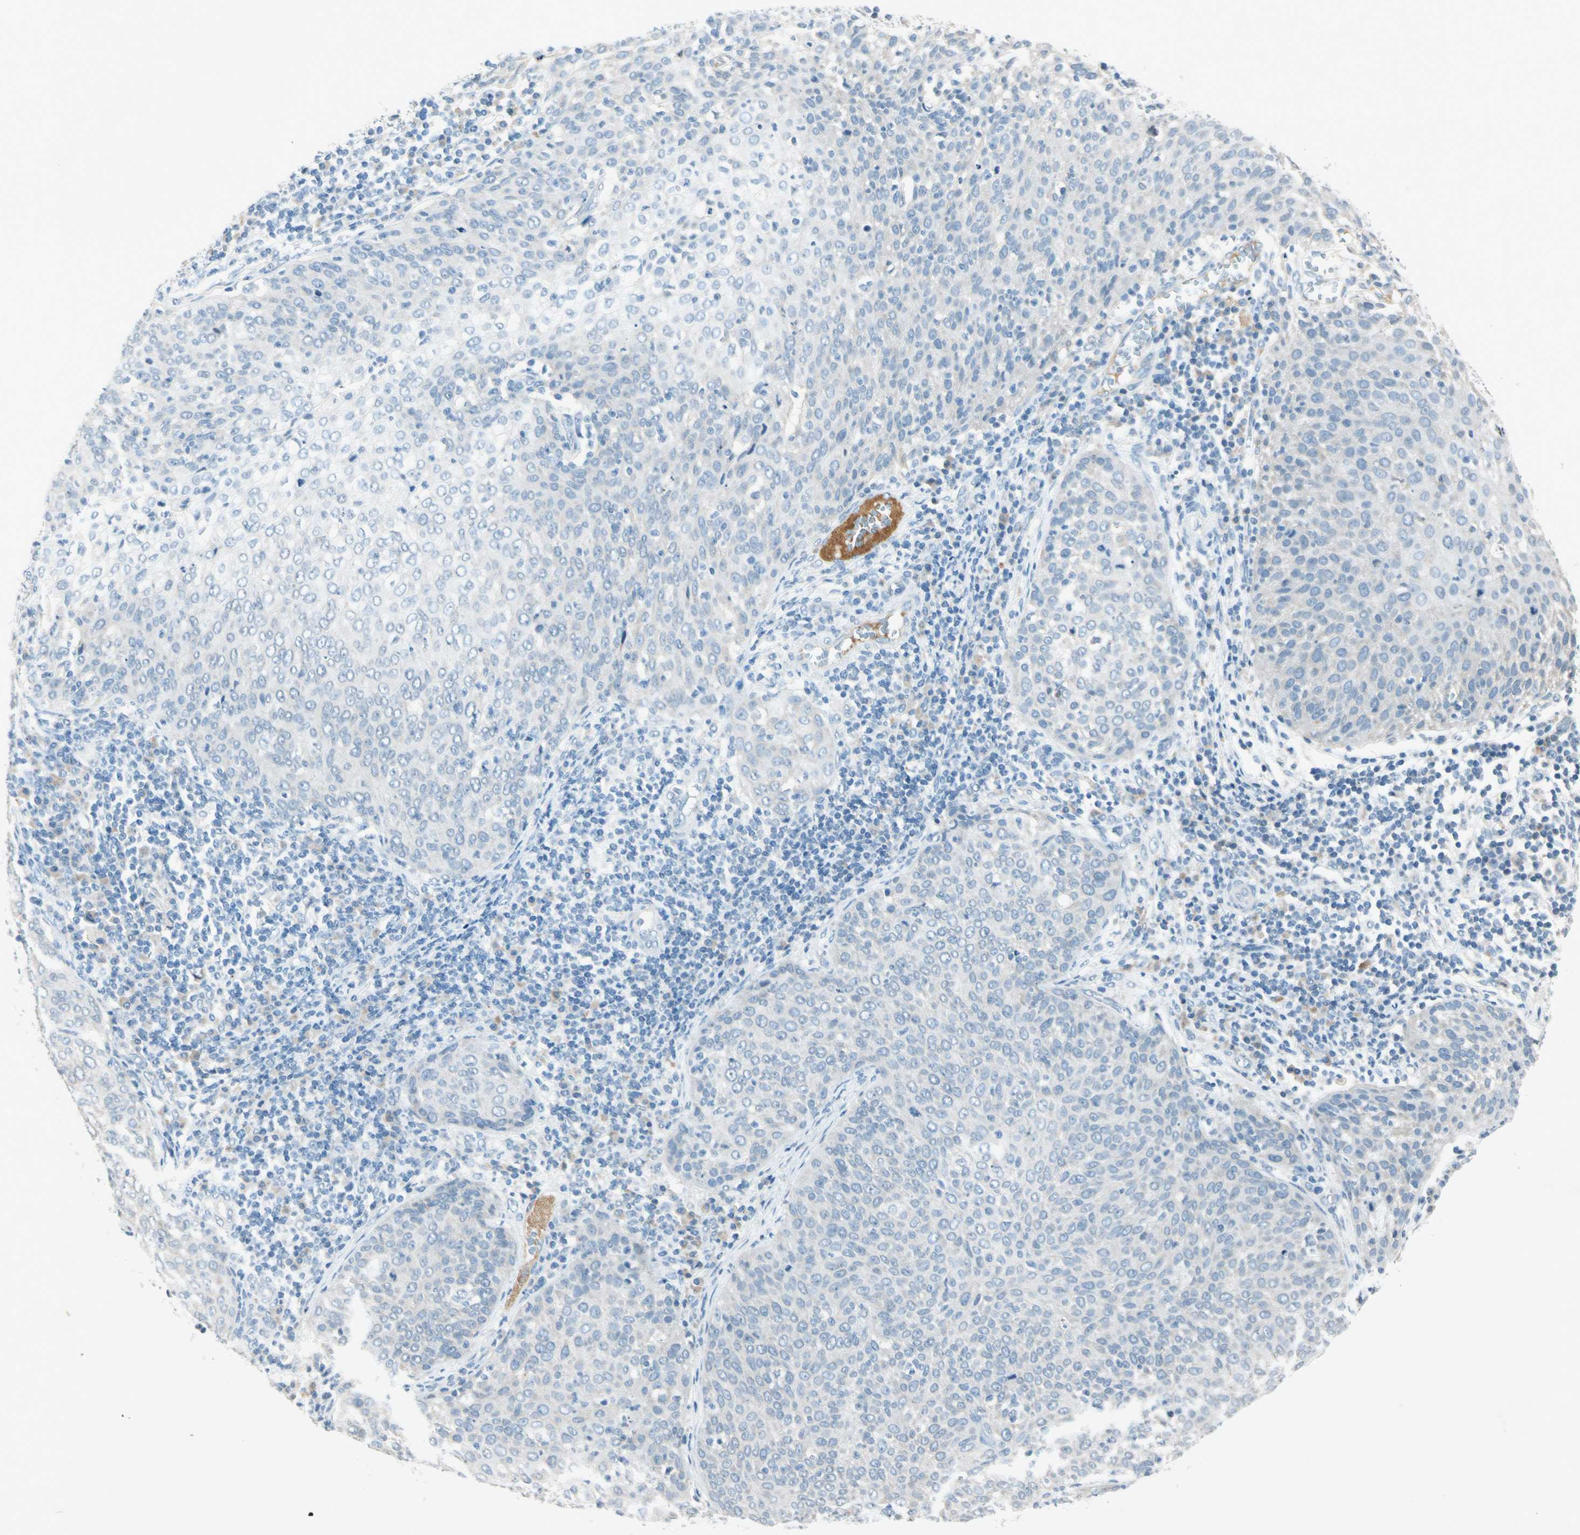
{"staining": {"intensity": "negative", "quantity": "none", "location": "none"}, "tissue": "cervical cancer", "cell_type": "Tumor cells", "image_type": "cancer", "snomed": [{"axis": "morphology", "description": "Squamous cell carcinoma, NOS"}, {"axis": "topography", "description": "Cervix"}], "caption": "DAB (3,3'-diaminobenzidine) immunohistochemical staining of squamous cell carcinoma (cervical) shows no significant staining in tumor cells.", "gene": "SERPIND1", "patient": {"sex": "female", "age": 38}}